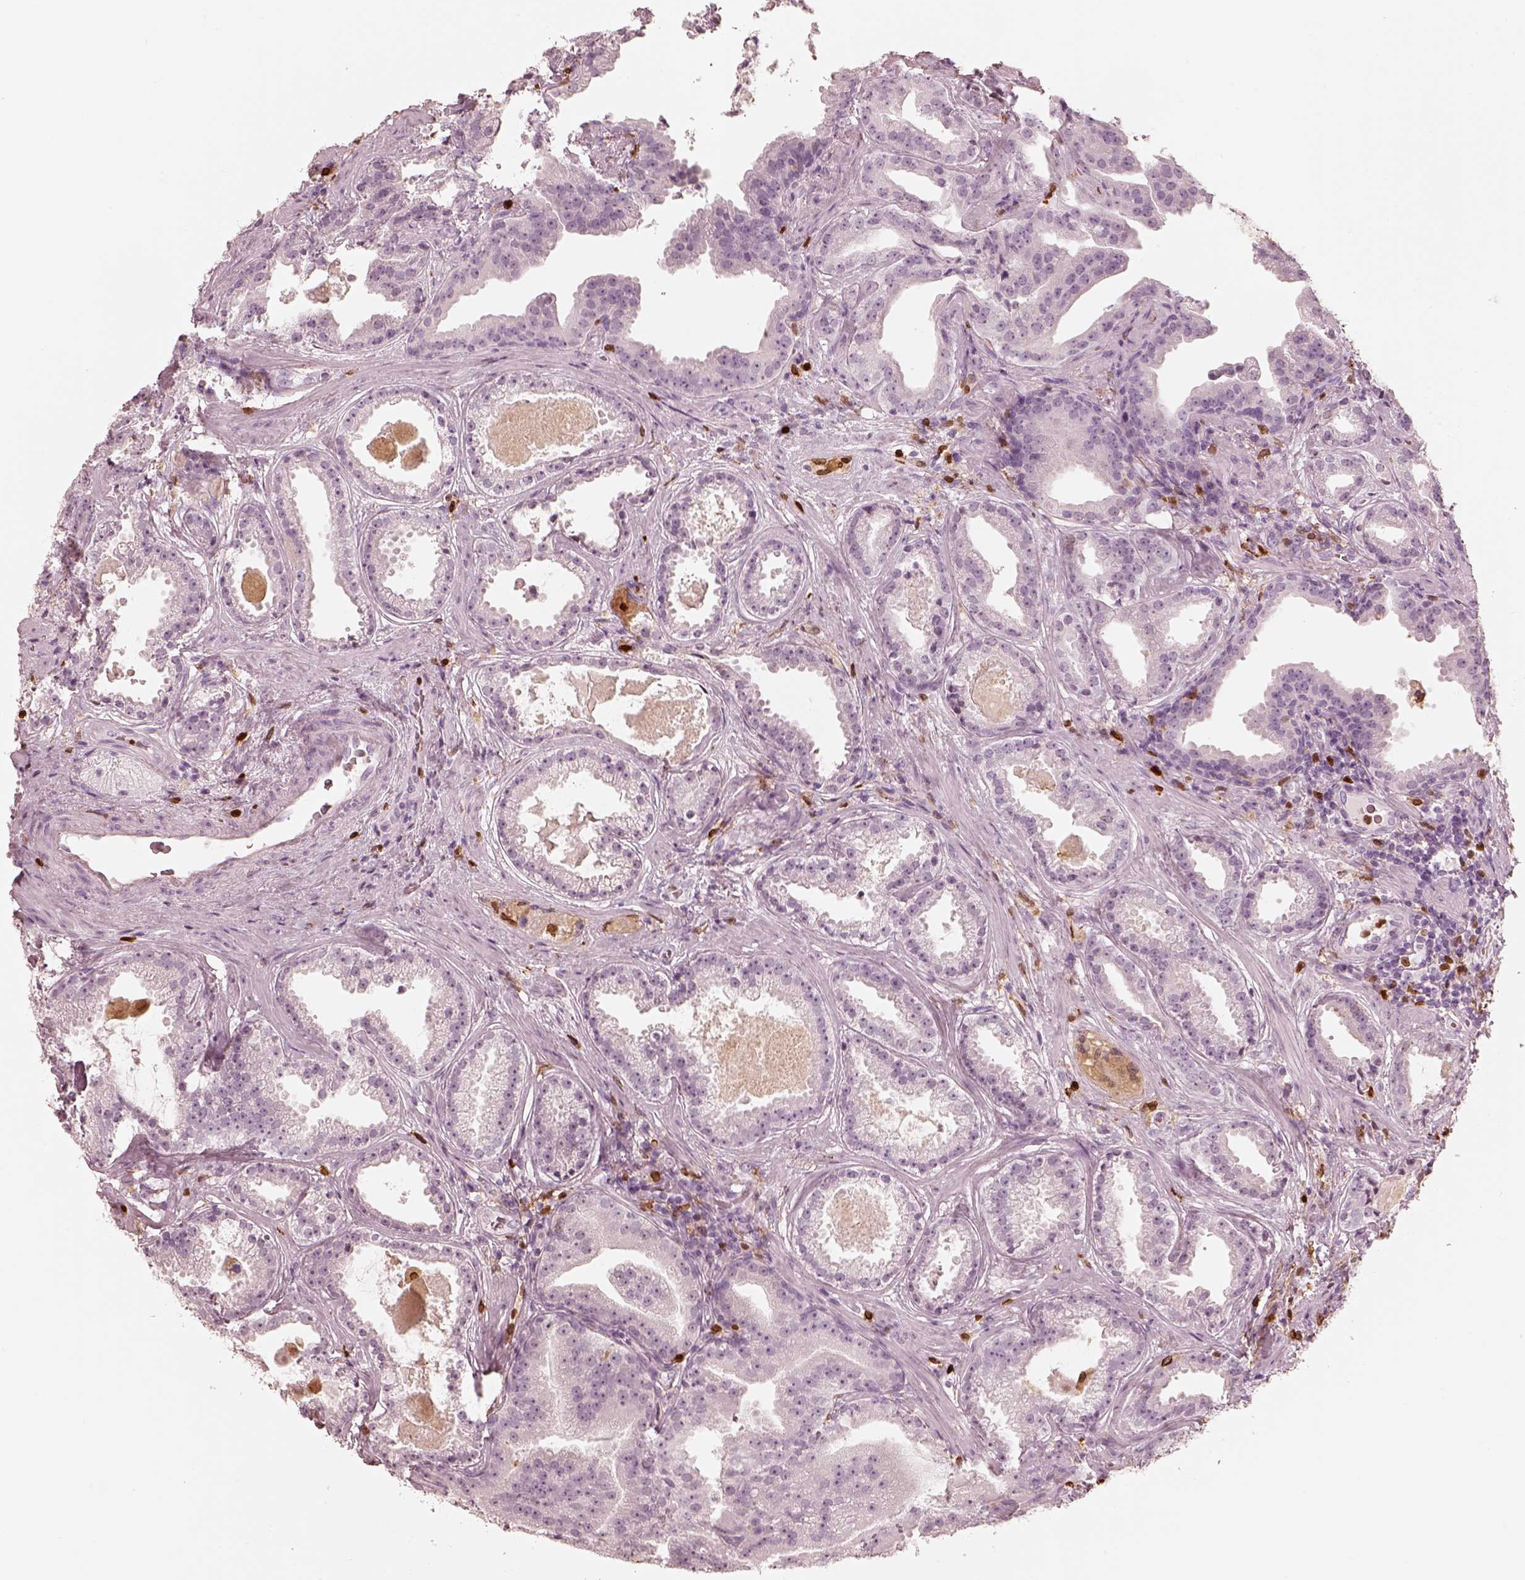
{"staining": {"intensity": "negative", "quantity": "none", "location": "none"}, "tissue": "prostate cancer", "cell_type": "Tumor cells", "image_type": "cancer", "snomed": [{"axis": "morphology", "description": "Adenocarcinoma, NOS"}, {"axis": "morphology", "description": "Adenocarcinoma, High grade"}, {"axis": "topography", "description": "Prostate"}], "caption": "This is an immunohistochemistry (IHC) micrograph of prostate adenocarcinoma (high-grade). There is no expression in tumor cells.", "gene": "ALOX5", "patient": {"sex": "male", "age": 64}}